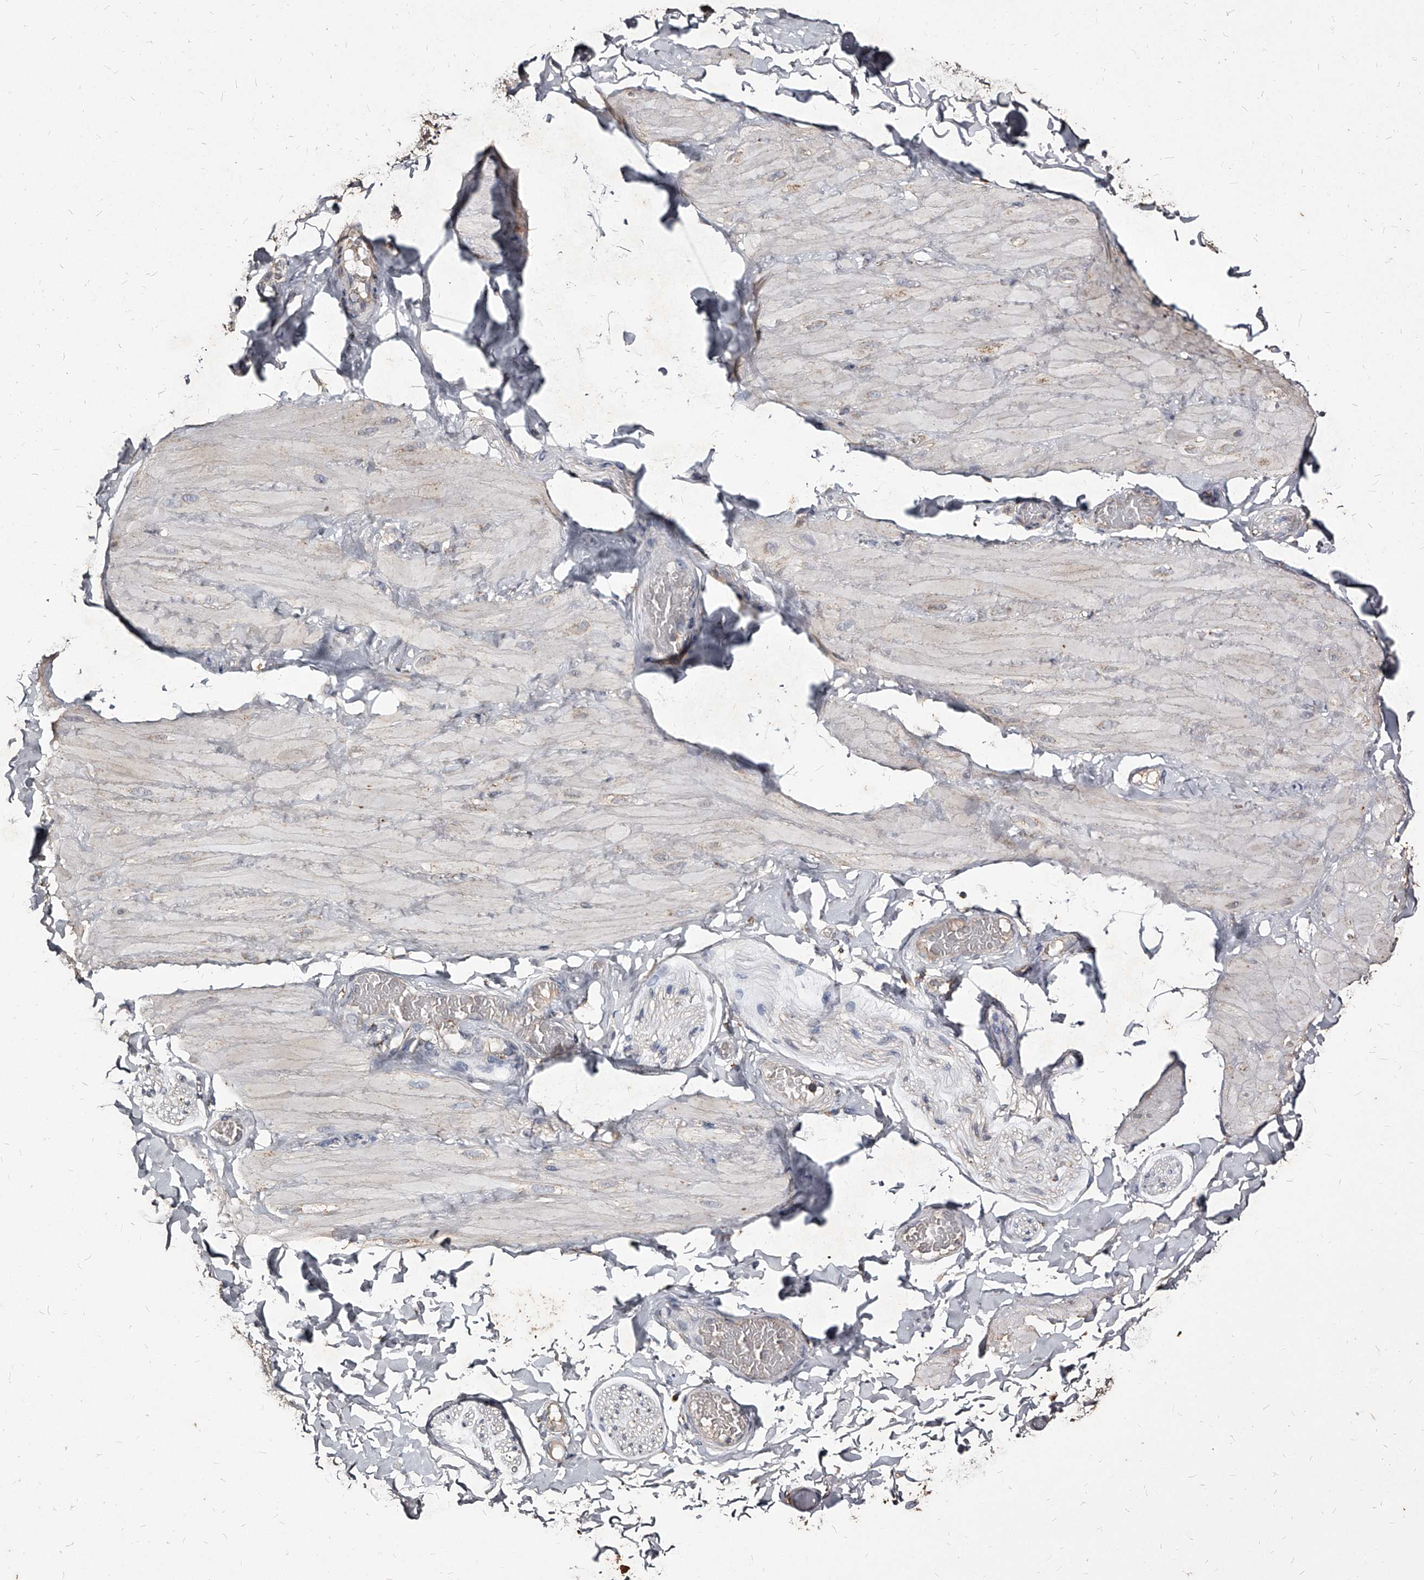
{"staining": {"intensity": "negative", "quantity": "none", "location": "none"}, "tissue": "adipose tissue", "cell_type": "Adipocytes", "image_type": "normal", "snomed": [{"axis": "morphology", "description": "Normal tissue, NOS"}, {"axis": "topography", "description": "Adipose tissue"}, {"axis": "topography", "description": "Vascular tissue"}, {"axis": "topography", "description": "Peripheral nerve tissue"}], "caption": "DAB immunohistochemical staining of unremarkable adipose tissue displays no significant positivity in adipocytes.", "gene": "GPR183", "patient": {"sex": "male", "age": 25}}